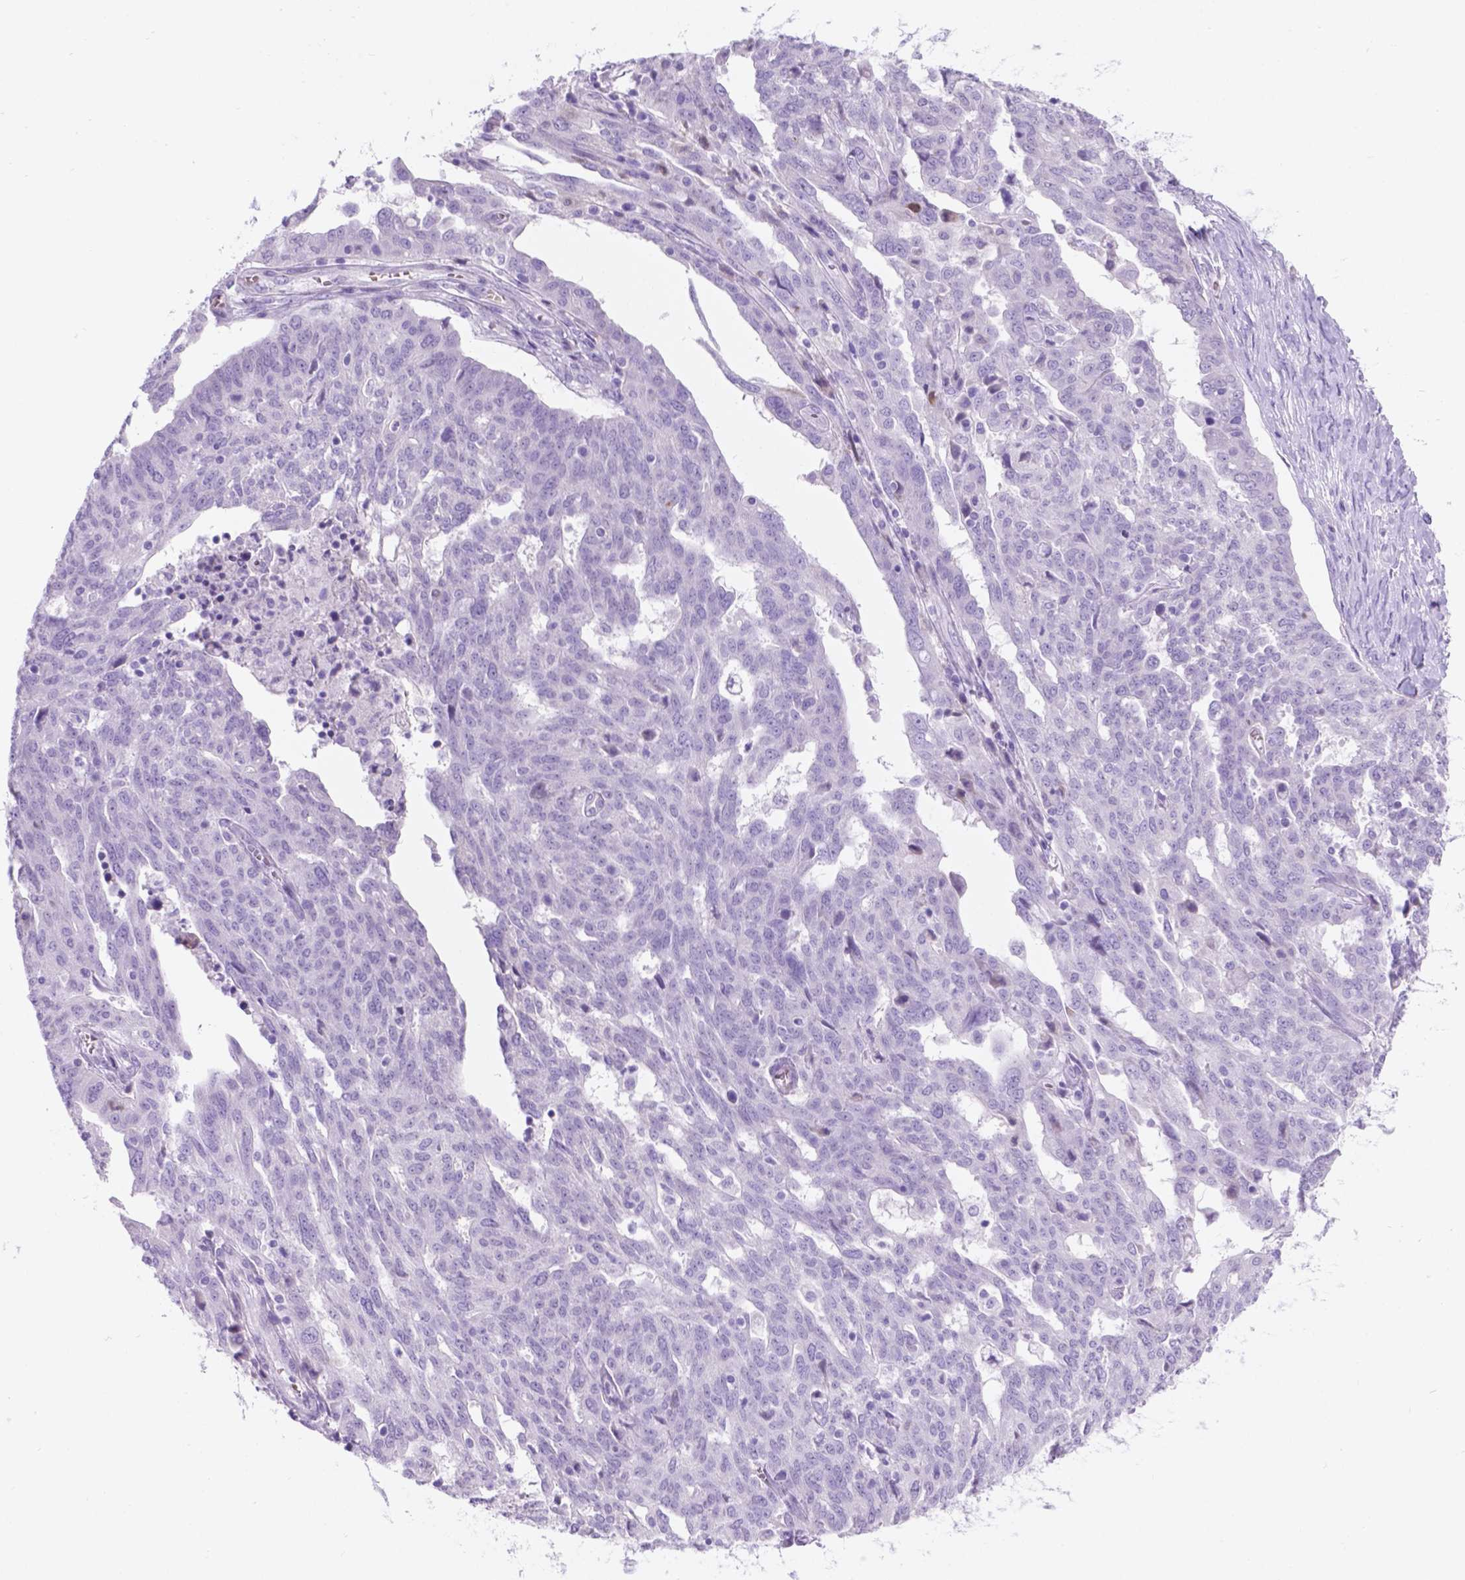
{"staining": {"intensity": "negative", "quantity": "none", "location": "none"}, "tissue": "ovarian cancer", "cell_type": "Tumor cells", "image_type": "cancer", "snomed": [{"axis": "morphology", "description": "Cystadenocarcinoma, serous, NOS"}, {"axis": "topography", "description": "Ovary"}], "caption": "The image displays no significant expression in tumor cells of ovarian cancer. (Stains: DAB (3,3'-diaminobenzidine) immunohistochemistry with hematoxylin counter stain, Microscopy: brightfield microscopy at high magnification).", "gene": "GRIN2B", "patient": {"sex": "female", "age": 67}}